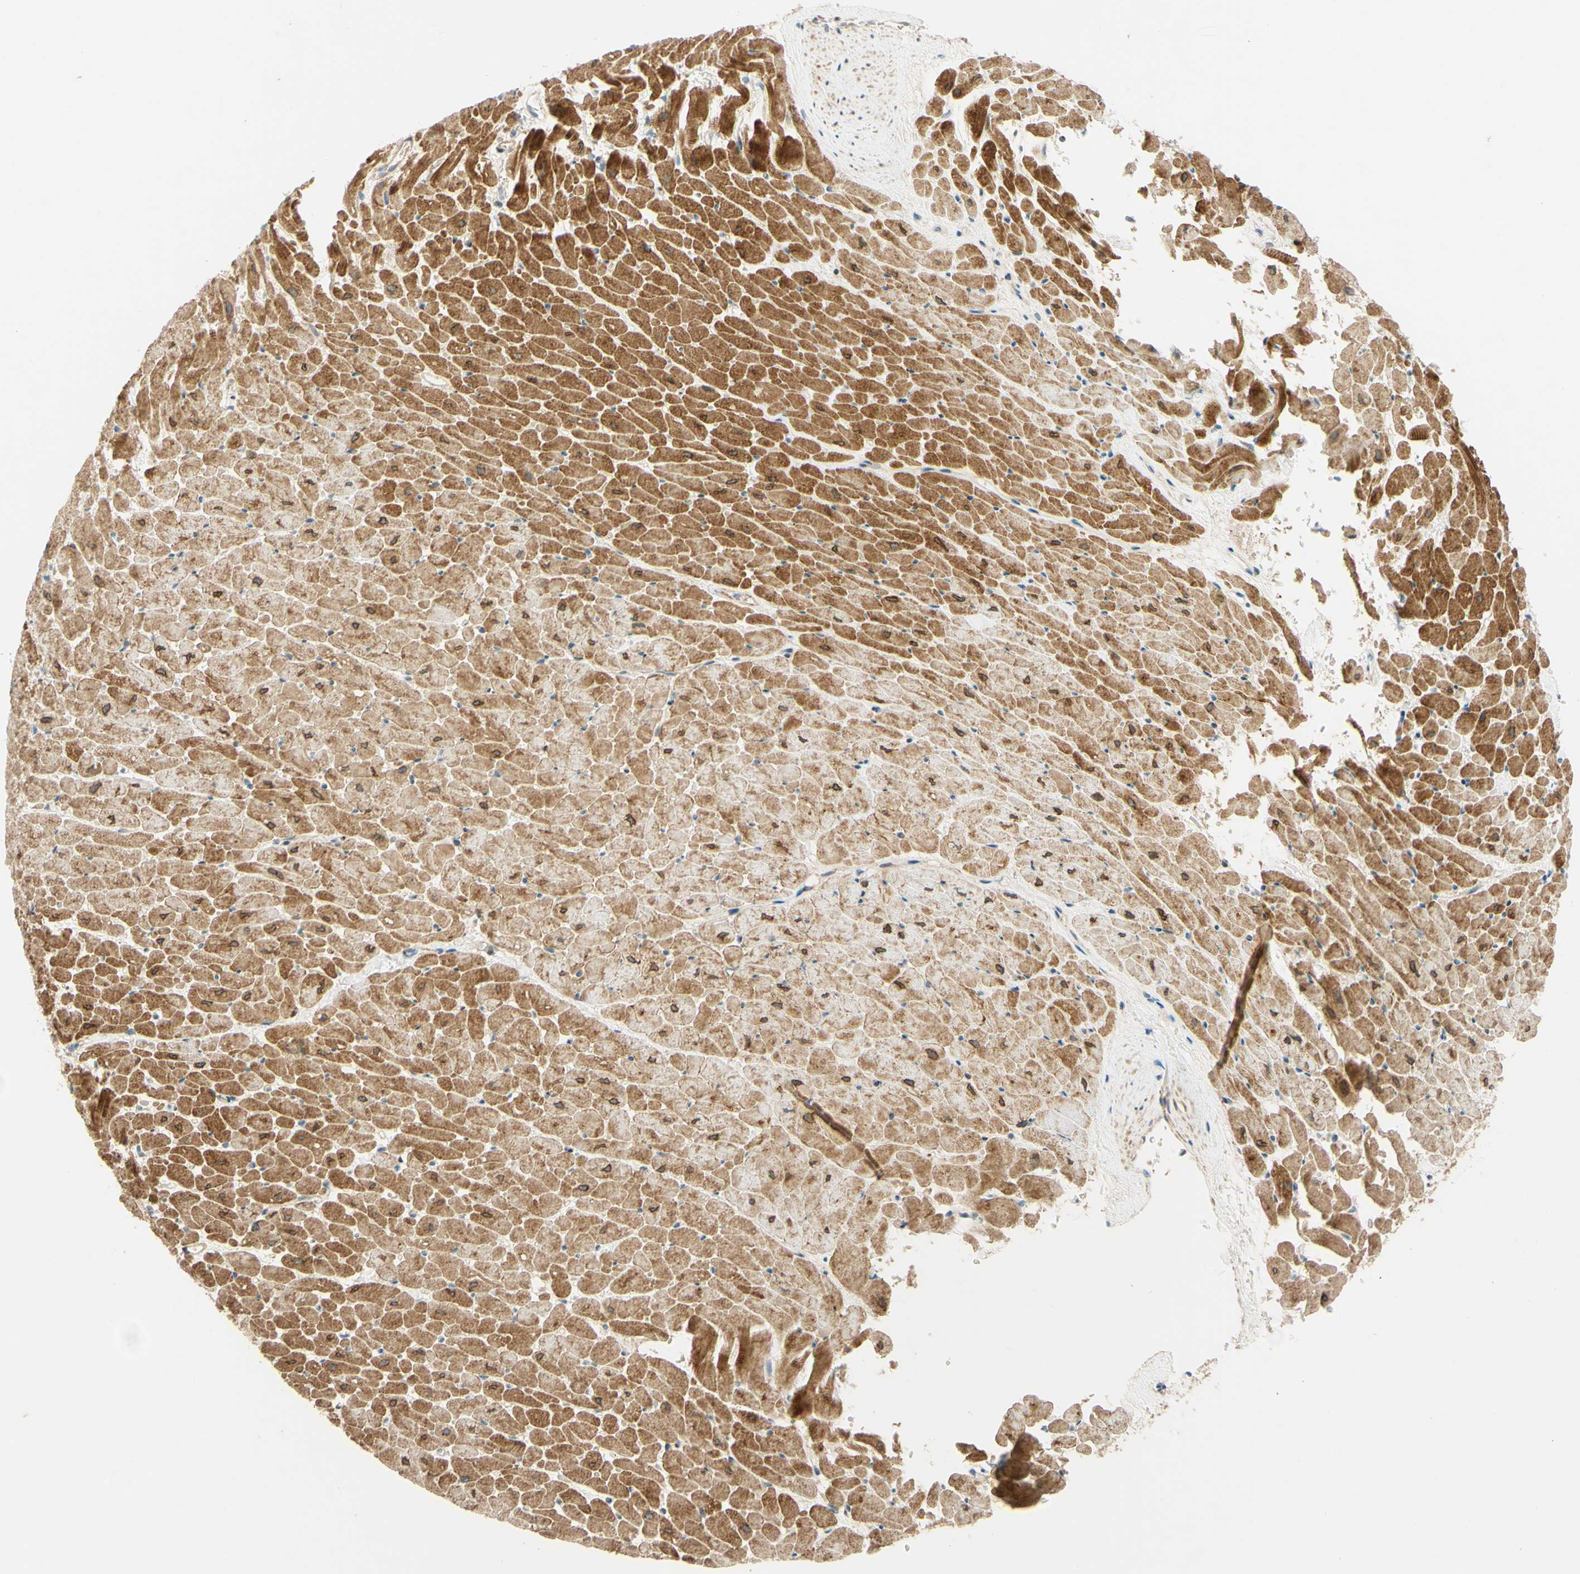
{"staining": {"intensity": "moderate", "quantity": ">75%", "location": "cytoplasmic/membranous"}, "tissue": "heart muscle", "cell_type": "Cardiomyocytes", "image_type": "normal", "snomed": [{"axis": "morphology", "description": "Normal tissue, NOS"}, {"axis": "topography", "description": "Heart"}], "caption": "Protein expression analysis of normal heart muscle reveals moderate cytoplasmic/membranous positivity in about >75% of cardiomyocytes.", "gene": "ADAM17", "patient": {"sex": "male", "age": 45}}